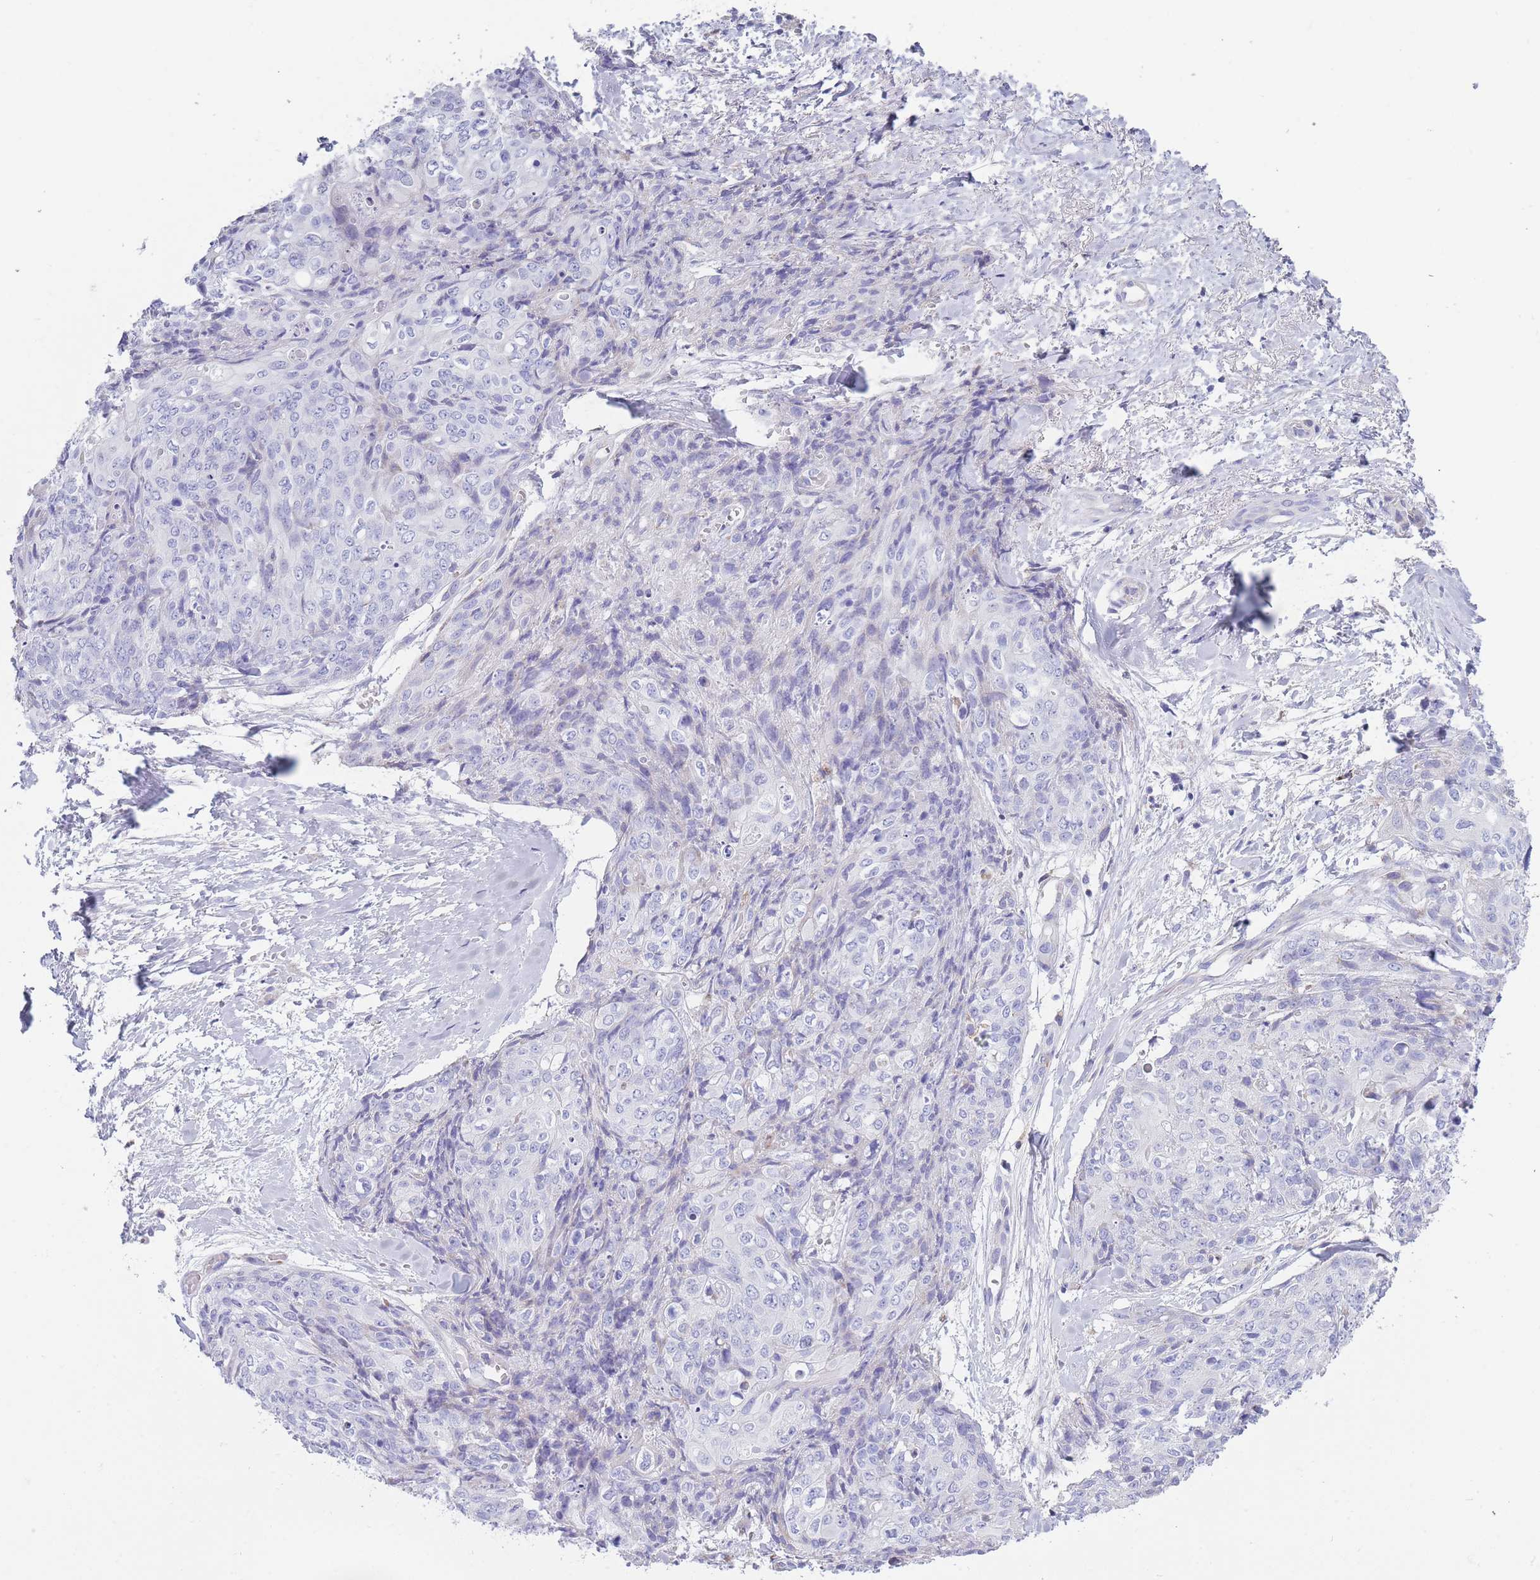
{"staining": {"intensity": "negative", "quantity": "none", "location": "none"}, "tissue": "skin cancer", "cell_type": "Tumor cells", "image_type": "cancer", "snomed": [{"axis": "morphology", "description": "Squamous cell carcinoma, NOS"}, {"axis": "topography", "description": "Skin"}, {"axis": "topography", "description": "Vulva"}], "caption": "Immunohistochemistry of skin squamous cell carcinoma displays no staining in tumor cells. (DAB IHC visualized using brightfield microscopy, high magnification).", "gene": "XKR8", "patient": {"sex": "female", "age": 85}}